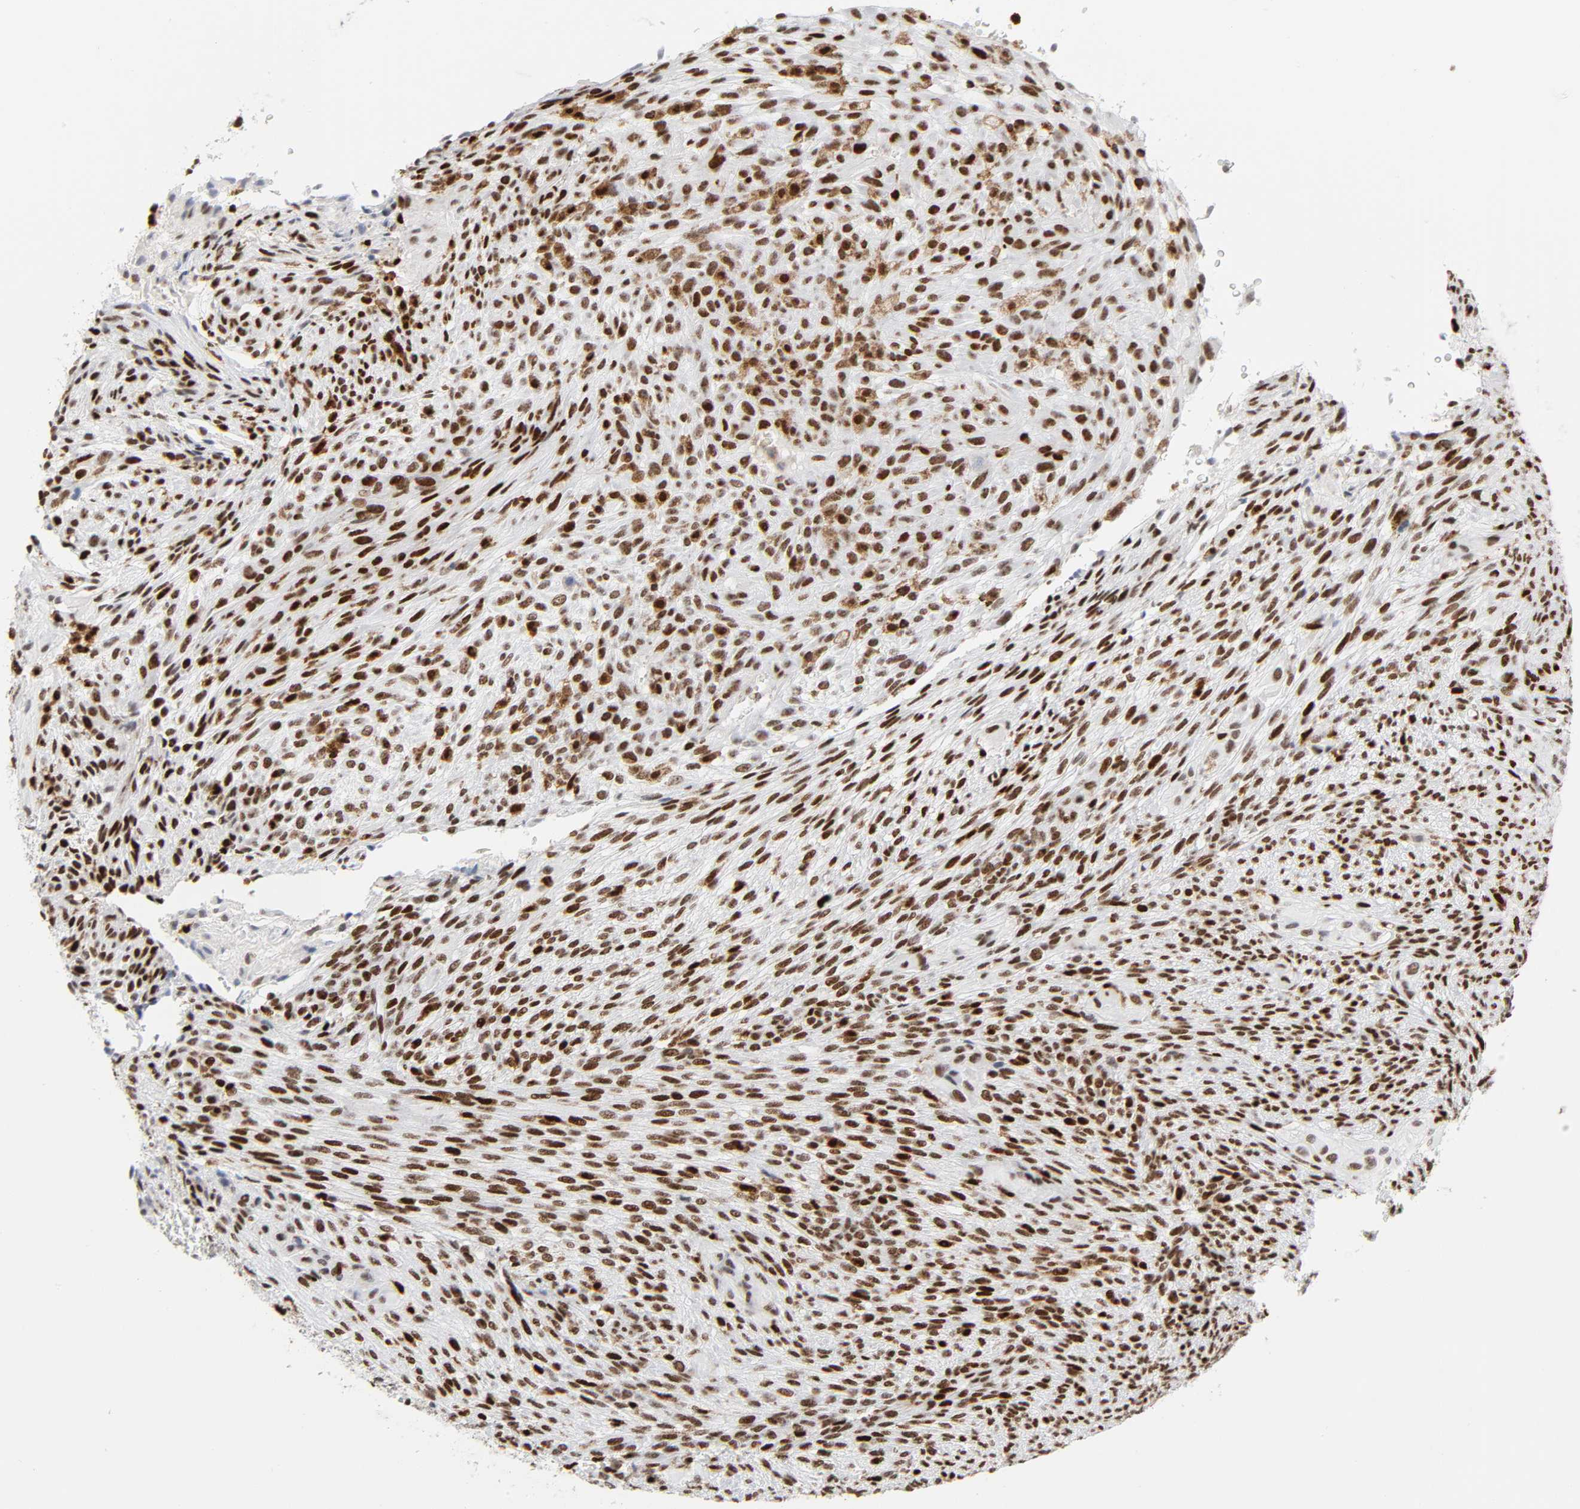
{"staining": {"intensity": "strong", "quantity": ">75%", "location": "nuclear"}, "tissue": "glioma", "cell_type": "Tumor cells", "image_type": "cancer", "snomed": [{"axis": "morphology", "description": "Glioma, malignant, High grade"}, {"axis": "topography", "description": "Cerebral cortex"}], "caption": "Human high-grade glioma (malignant) stained for a protein (brown) reveals strong nuclear positive expression in approximately >75% of tumor cells.", "gene": "WAS", "patient": {"sex": "female", "age": 55}}